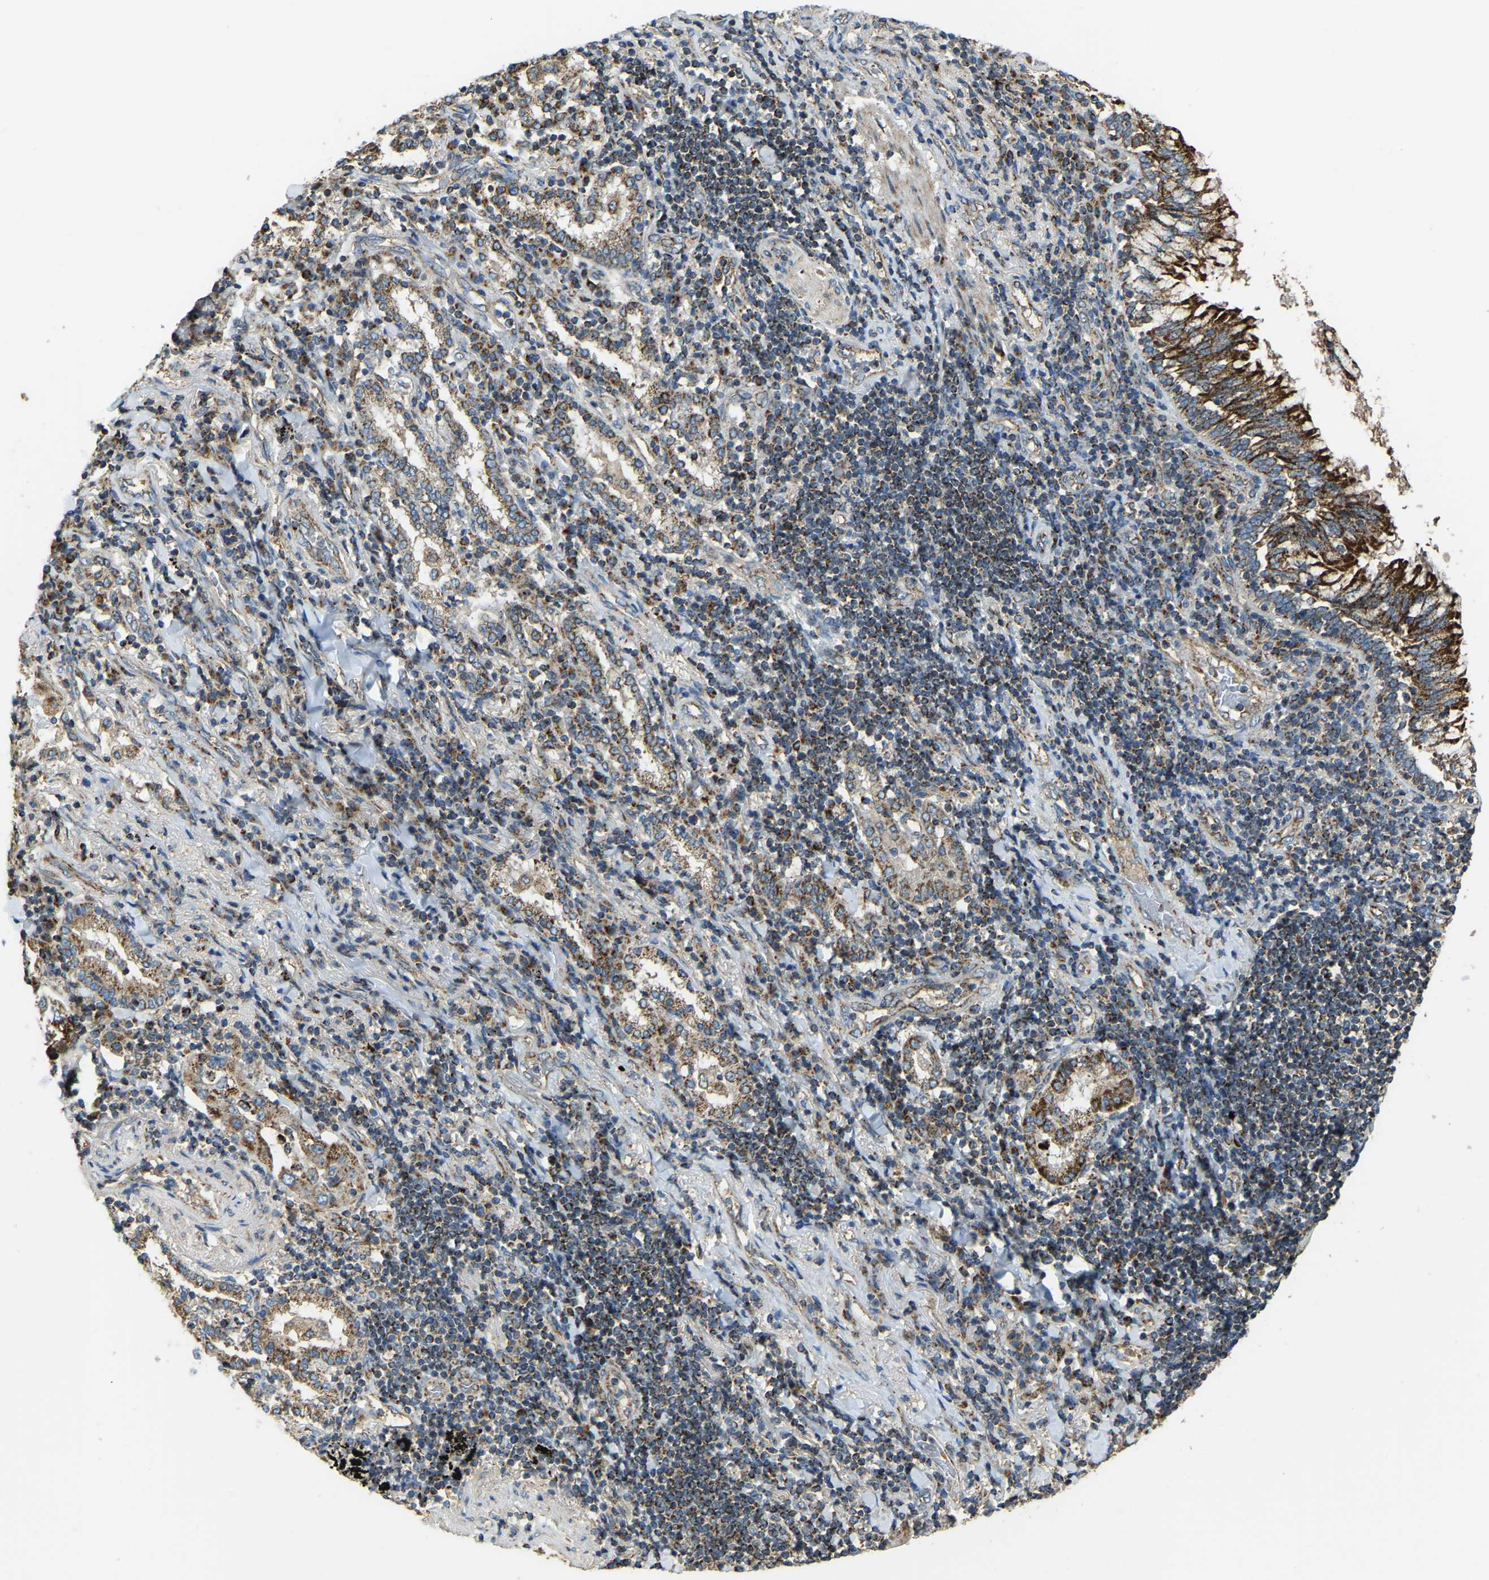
{"staining": {"intensity": "moderate", "quantity": ">75%", "location": "cytoplasmic/membranous"}, "tissue": "lung cancer", "cell_type": "Tumor cells", "image_type": "cancer", "snomed": [{"axis": "morphology", "description": "Adenocarcinoma, NOS"}, {"axis": "topography", "description": "Lung"}], "caption": "Immunohistochemistry (IHC) image of neoplastic tissue: human lung cancer stained using immunohistochemistry demonstrates medium levels of moderate protein expression localized specifically in the cytoplasmic/membranous of tumor cells, appearing as a cytoplasmic/membranous brown color.", "gene": "PSMD7", "patient": {"sex": "female", "age": 65}}